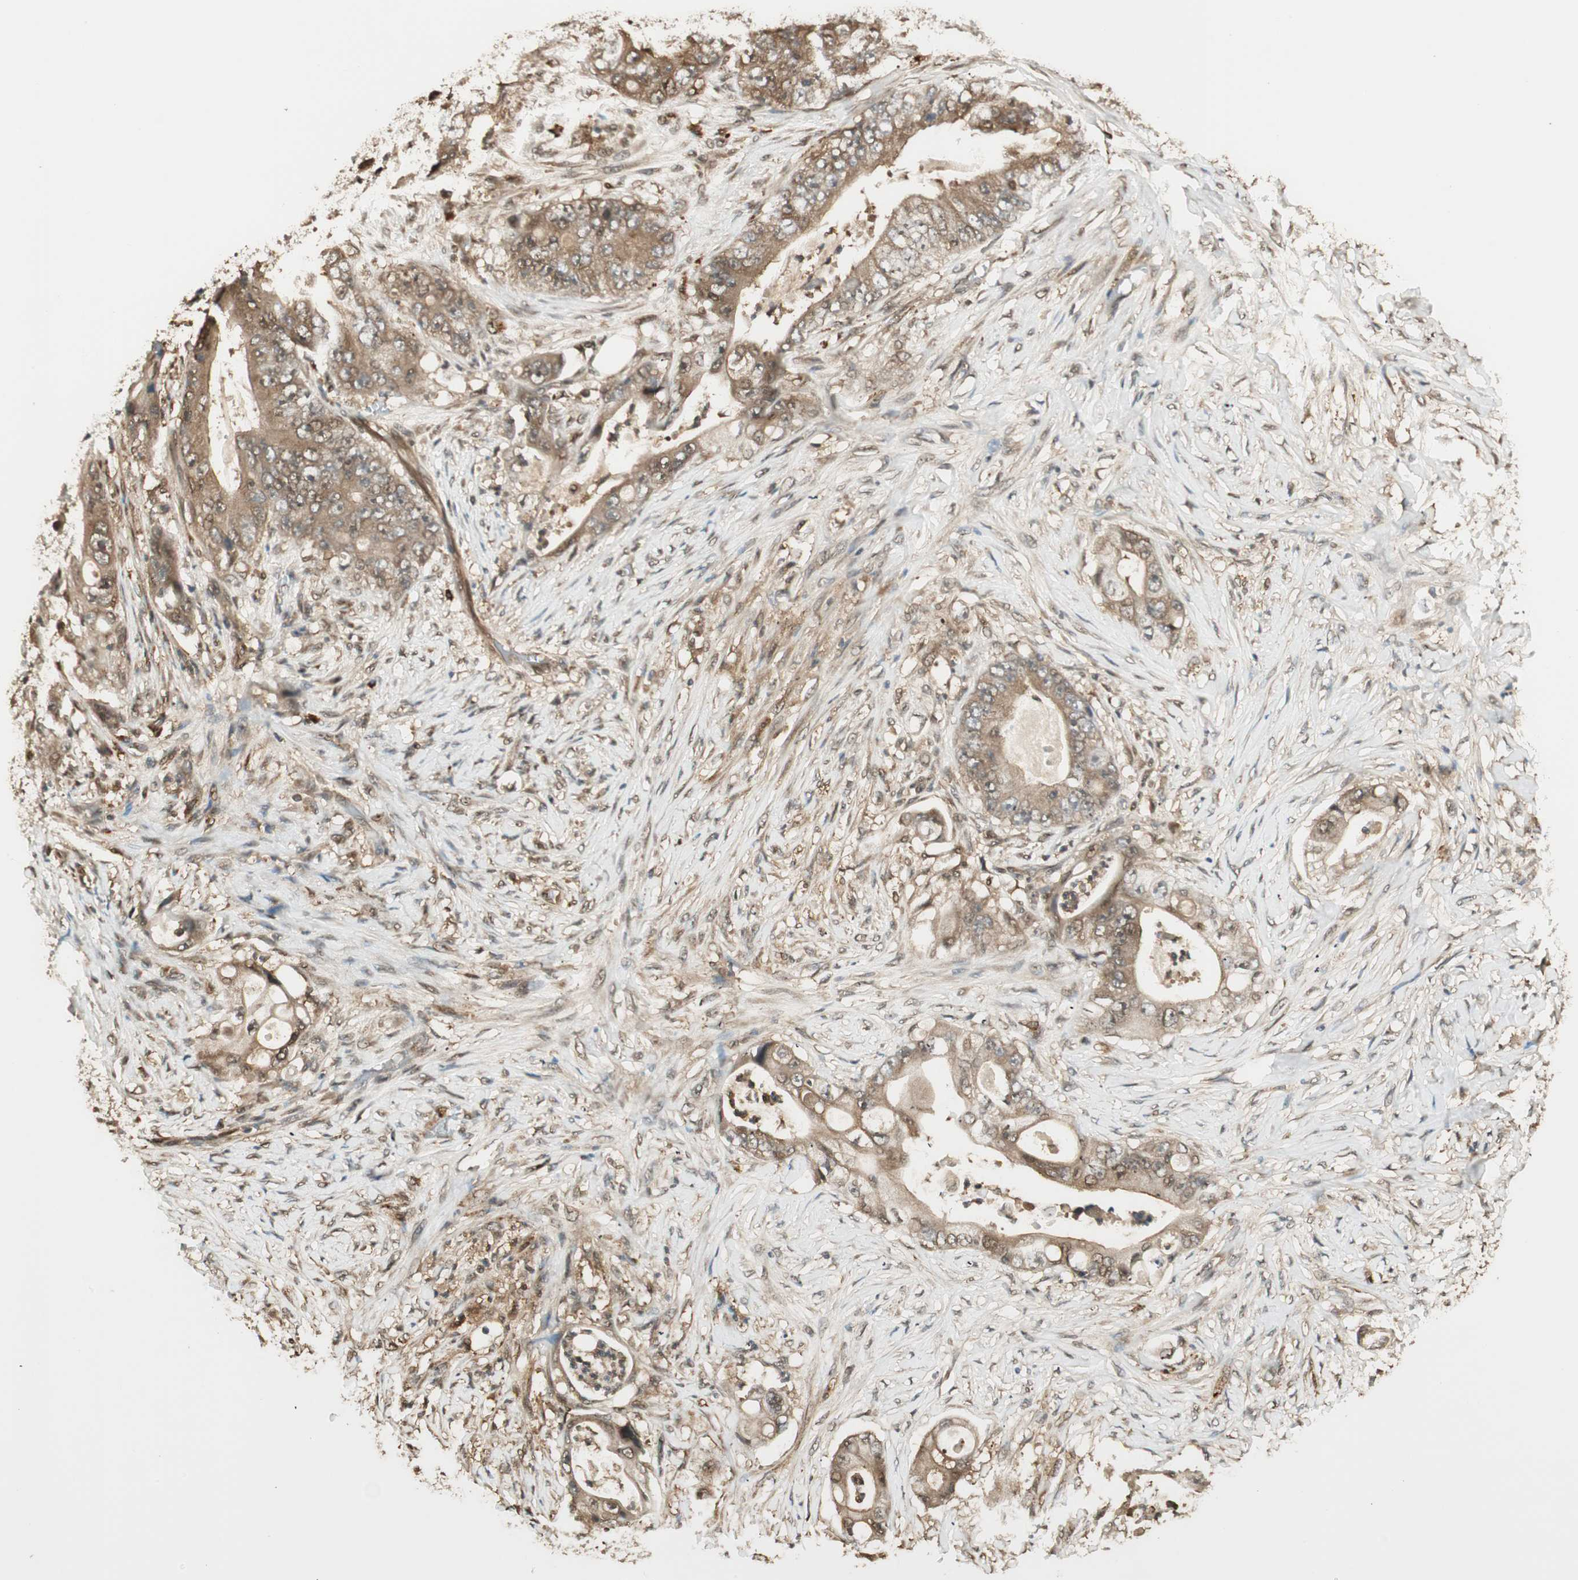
{"staining": {"intensity": "moderate", "quantity": ">75%", "location": "cytoplasmic/membranous"}, "tissue": "stomach cancer", "cell_type": "Tumor cells", "image_type": "cancer", "snomed": [{"axis": "morphology", "description": "Adenocarcinoma, NOS"}, {"axis": "topography", "description": "Stomach"}], "caption": "Stomach cancer stained for a protein exhibits moderate cytoplasmic/membranous positivity in tumor cells. (Brightfield microscopy of DAB IHC at high magnification).", "gene": "ZNF443", "patient": {"sex": "female", "age": 73}}